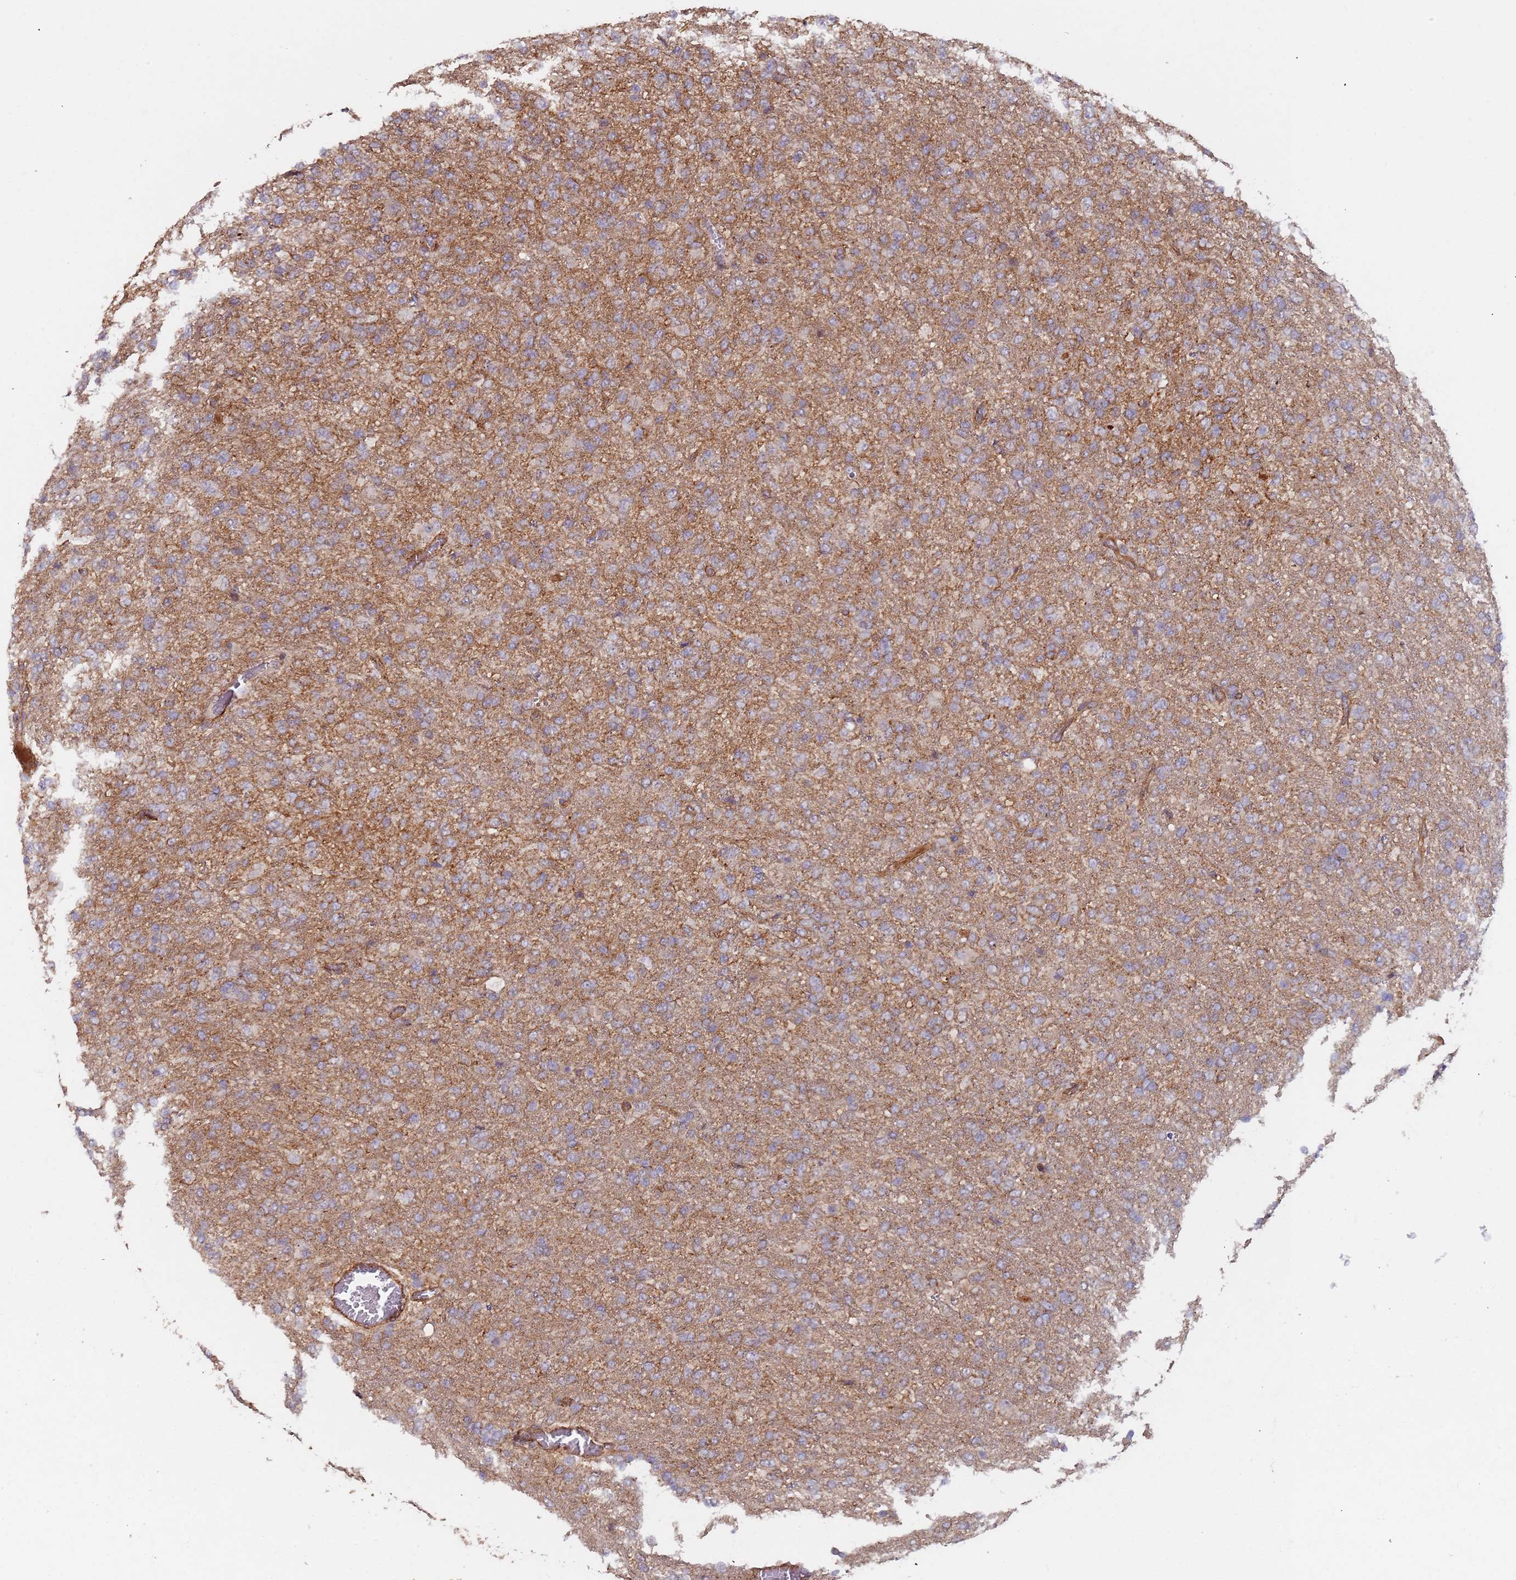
{"staining": {"intensity": "moderate", "quantity": "25%-75%", "location": "cytoplasmic/membranous"}, "tissue": "glioma", "cell_type": "Tumor cells", "image_type": "cancer", "snomed": [{"axis": "morphology", "description": "Glioma, malignant, High grade"}, {"axis": "topography", "description": "Brain"}], "caption": "Glioma stained with immunohistochemistry (IHC) shows moderate cytoplasmic/membranous positivity in approximately 25%-75% of tumor cells. (DAB (3,3'-diaminobenzidine) = brown stain, brightfield microscopy at high magnification).", "gene": "KANSL1L", "patient": {"sex": "female", "age": 74}}